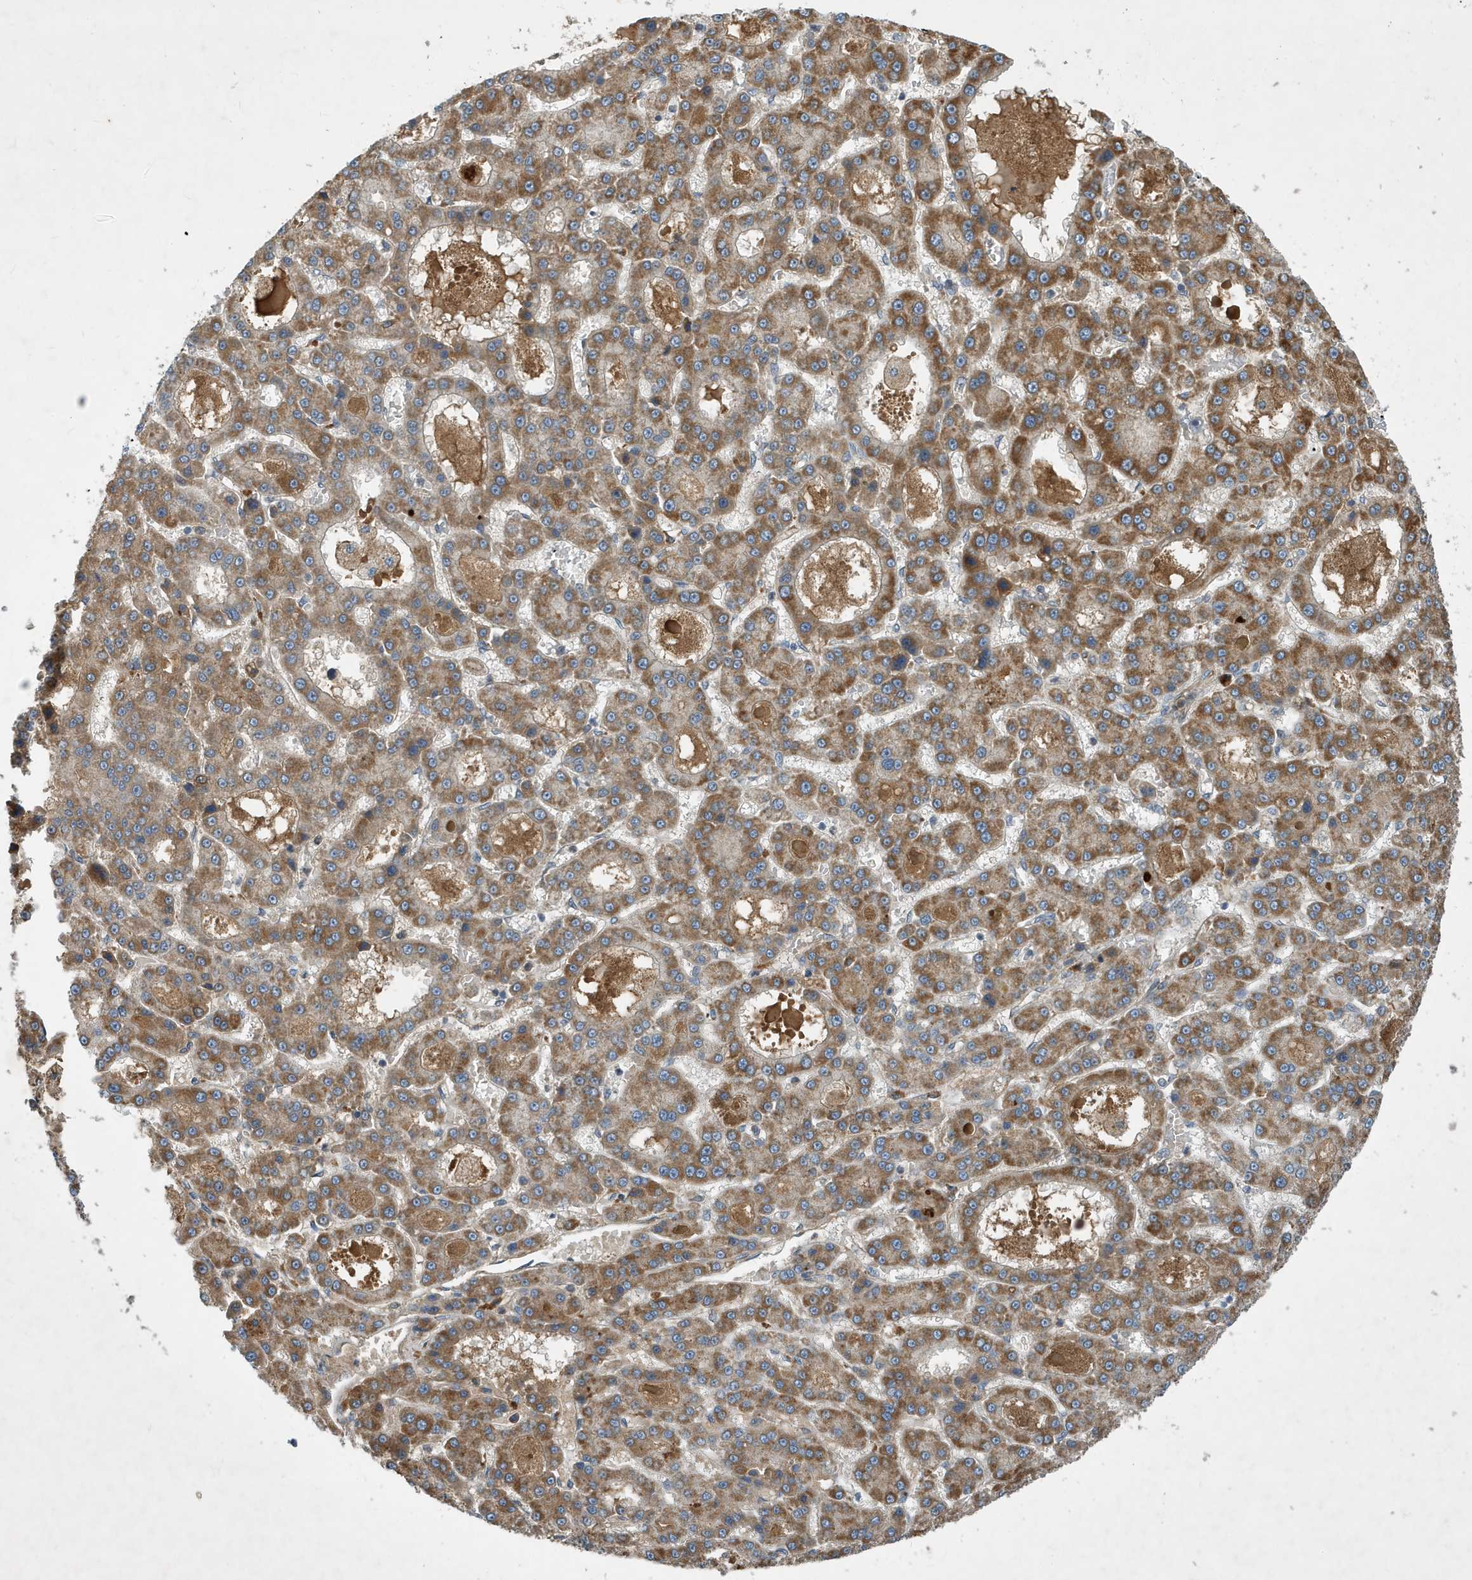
{"staining": {"intensity": "moderate", "quantity": ">75%", "location": "cytoplasmic/membranous"}, "tissue": "liver cancer", "cell_type": "Tumor cells", "image_type": "cancer", "snomed": [{"axis": "morphology", "description": "Carcinoma, Hepatocellular, NOS"}, {"axis": "topography", "description": "Liver"}], "caption": "Brown immunohistochemical staining in liver cancer (hepatocellular carcinoma) shows moderate cytoplasmic/membranous expression in approximately >75% of tumor cells.", "gene": "STK19", "patient": {"sex": "male", "age": 70}}